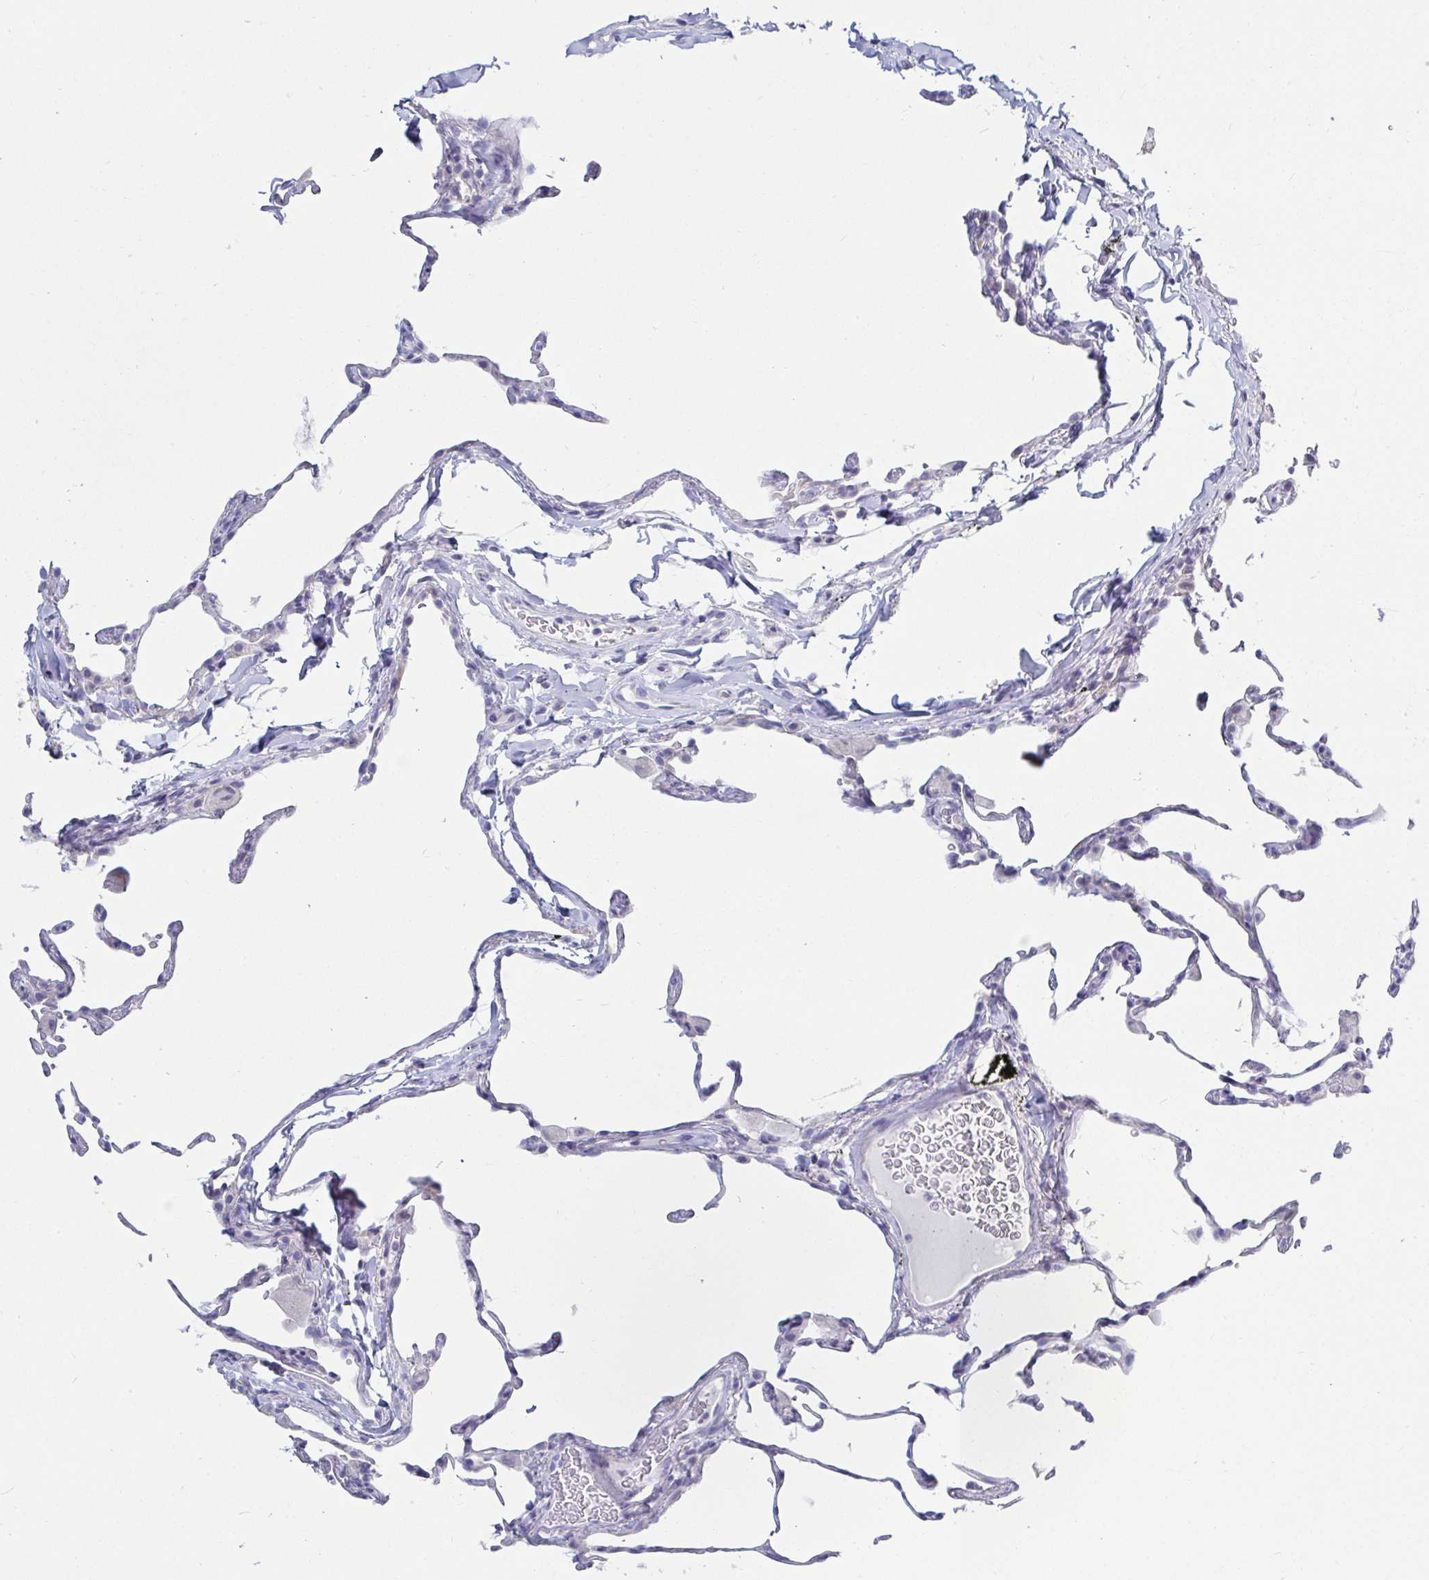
{"staining": {"intensity": "negative", "quantity": "none", "location": "none"}, "tissue": "lung", "cell_type": "Alveolar cells", "image_type": "normal", "snomed": [{"axis": "morphology", "description": "Normal tissue, NOS"}, {"axis": "topography", "description": "Lung"}], "caption": "Image shows no protein staining in alveolar cells of normal lung. Brightfield microscopy of IHC stained with DAB (3,3'-diaminobenzidine) (brown) and hematoxylin (blue), captured at high magnification.", "gene": "OR10K1", "patient": {"sex": "female", "age": 57}}